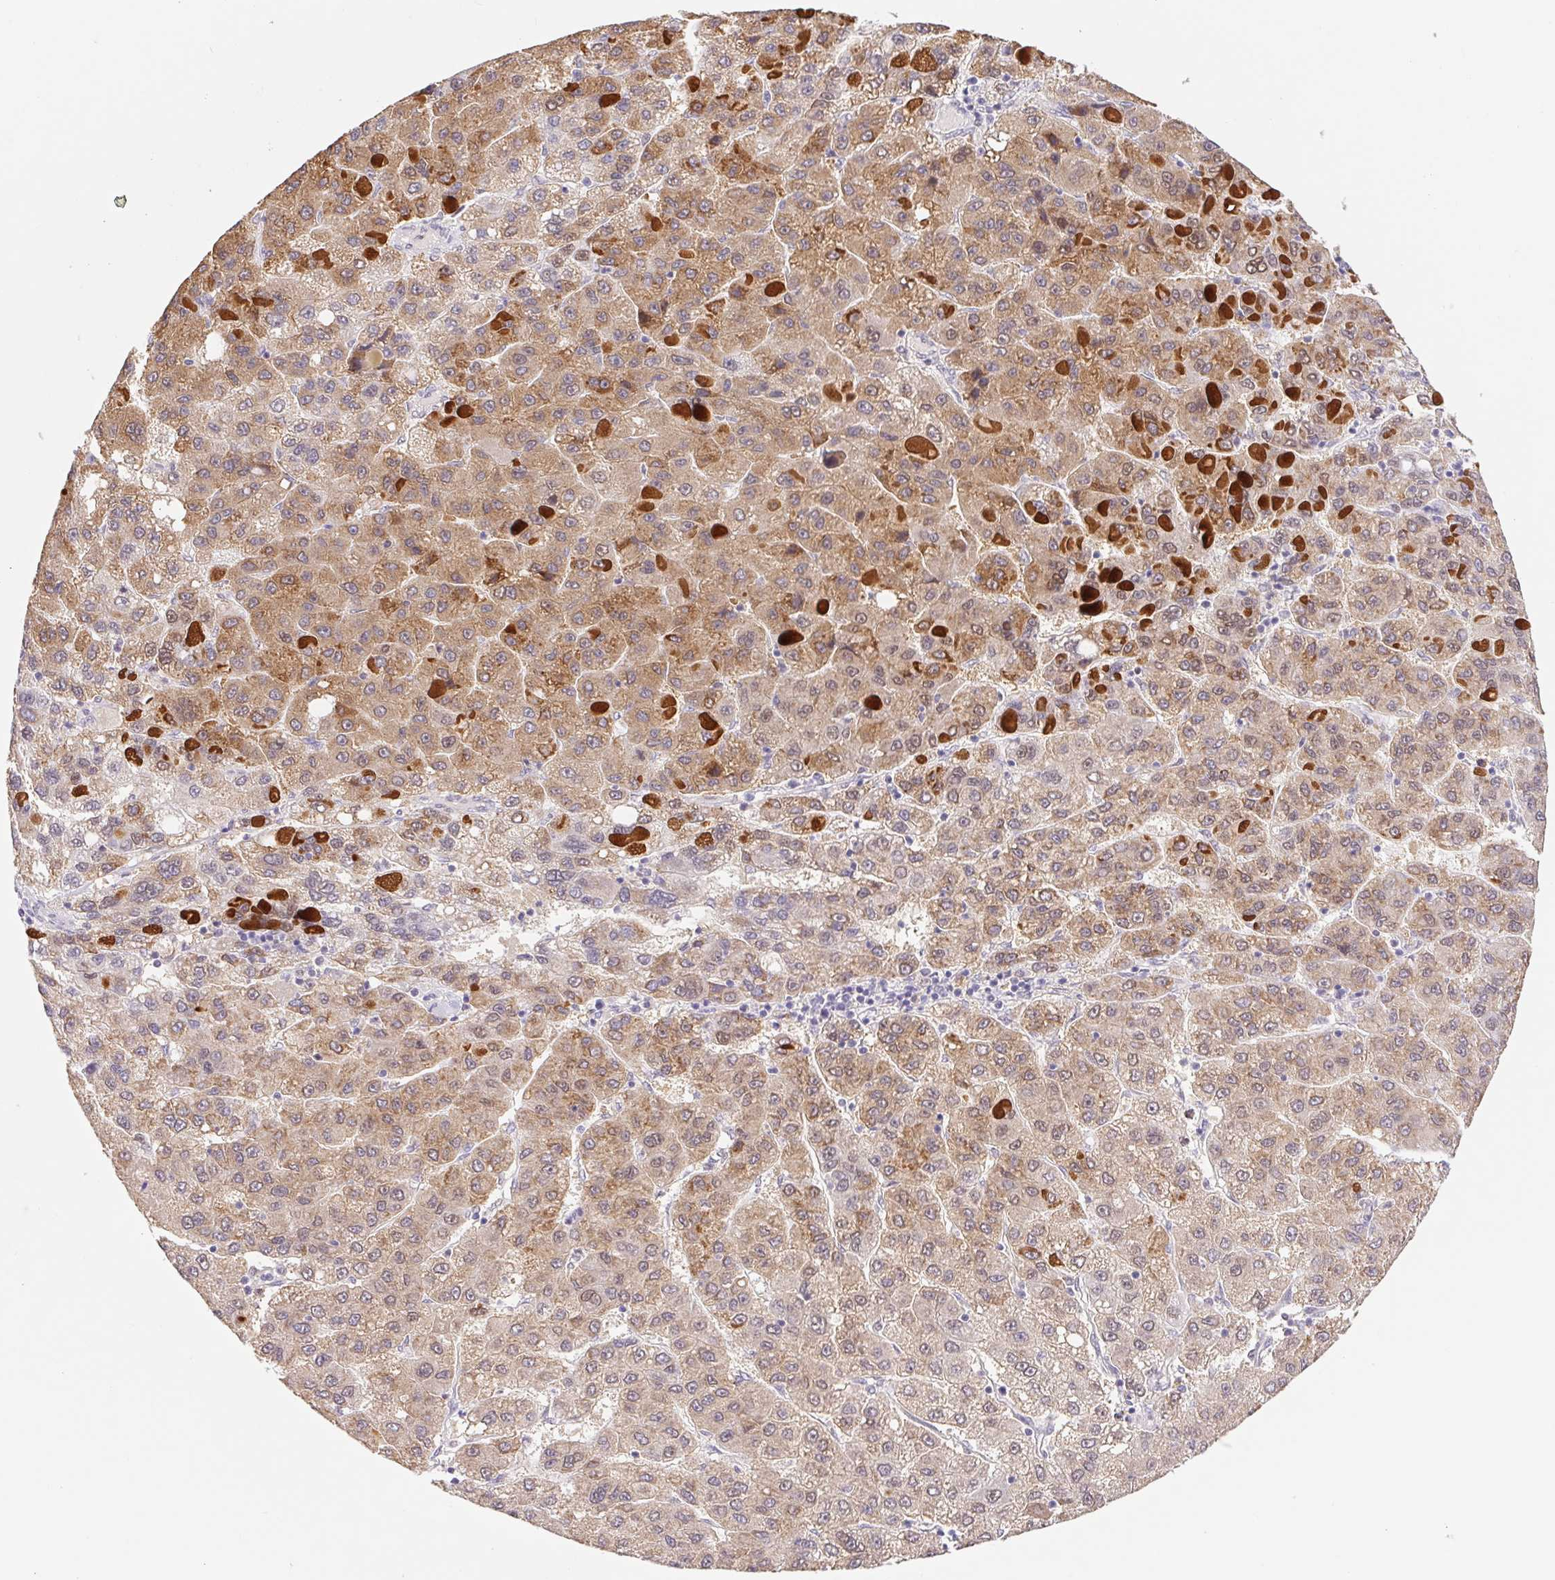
{"staining": {"intensity": "moderate", "quantity": ">75%", "location": "cytoplasmic/membranous"}, "tissue": "liver cancer", "cell_type": "Tumor cells", "image_type": "cancer", "snomed": [{"axis": "morphology", "description": "Carcinoma, Hepatocellular, NOS"}, {"axis": "topography", "description": "Liver"}], "caption": "This is a micrograph of IHC staining of liver cancer, which shows moderate expression in the cytoplasmic/membranous of tumor cells.", "gene": "L3MBTL4", "patient": {"sex": "female", "age": 82}}